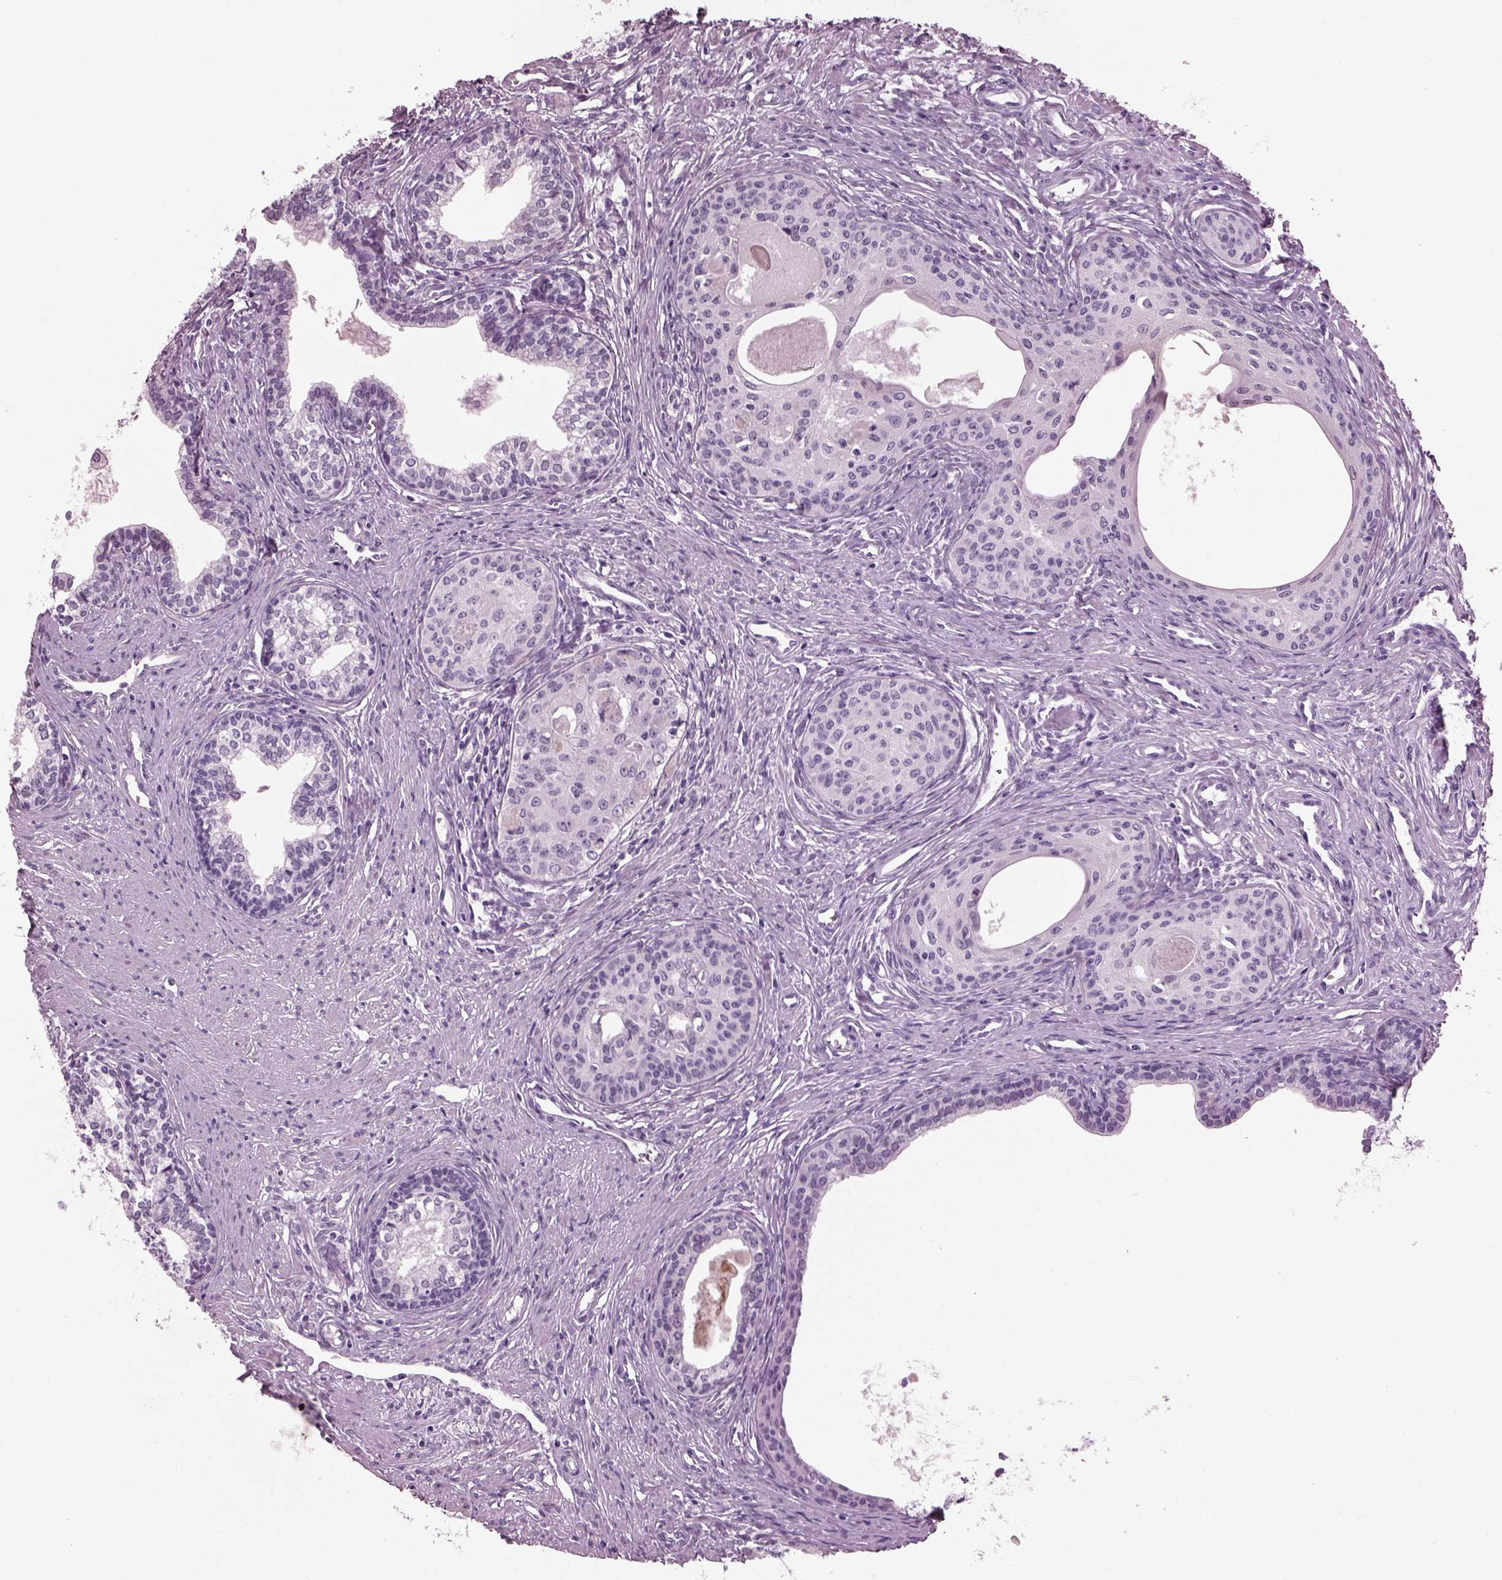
{"staining": {"intensity": "negative", "quantity": "none", "location": "none"}, "tissue": "prostate", "cell_type": "Glandular cells", "image_type": "normal", "snomed": [{"axis": "morphology", "description": "Normal tissue, NOS"}, {"axis": "topography", "description": "Prostate"}], "caption": "Prostate stained for a protein using IHC demonstrates no staining glandular cells.", "gene": "KRTAP3", "patient": {"sex": "male", "age": 60}}